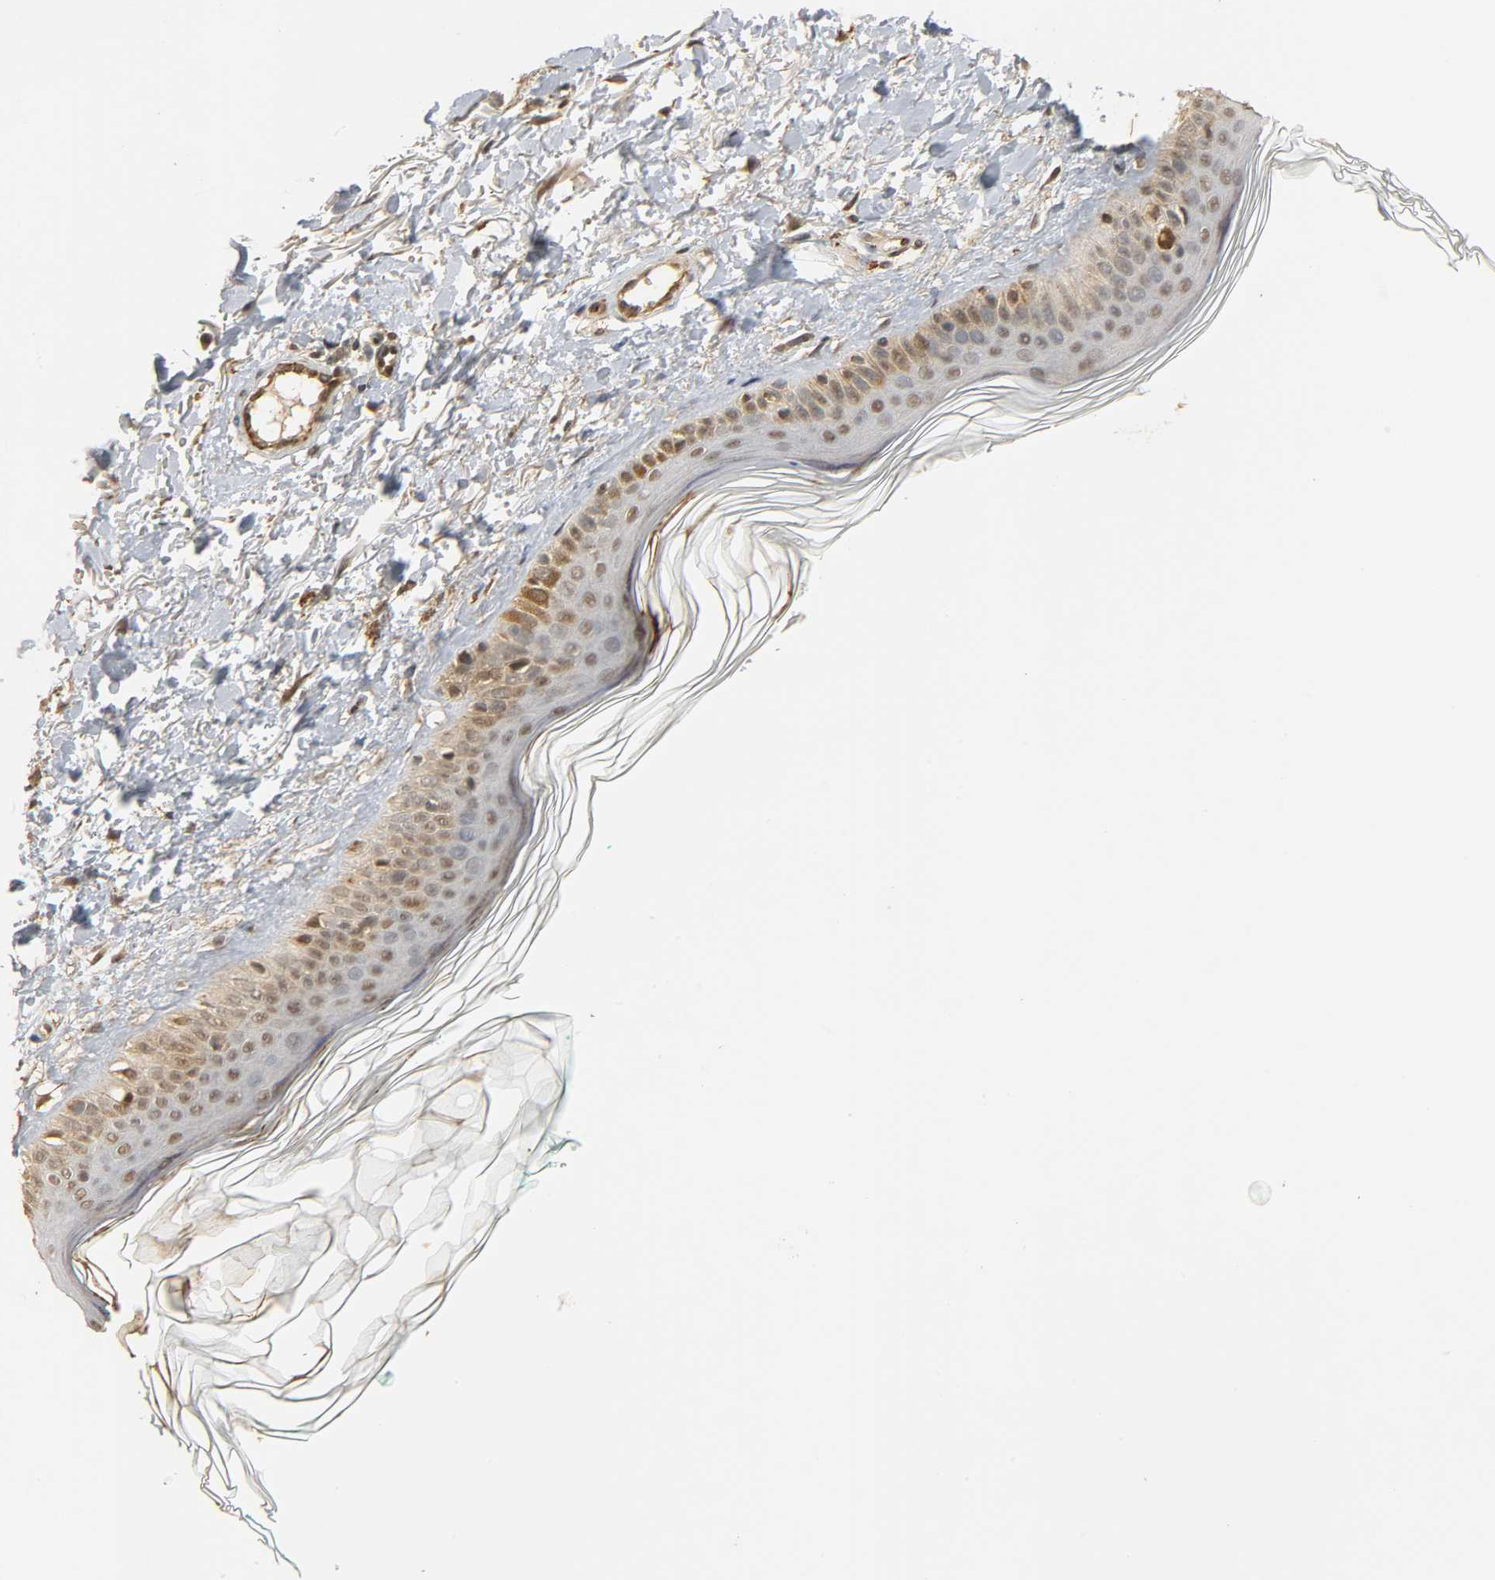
{"staining": {"intensity": "moderate", "quantity": ">75%", "location": "nuclear"}, "tissue": "skin", "cell_type": "Fibroblasts", "image_type": "normal", "snomed": [{"axis": "morphology", "description": "Normal tissue, NOS"}, {"axis": "topography", "description": "Skin"}], "caption": "Benign skin was stained to show a protein in brown. There is medium levels of moderate nuclear expression in about >75% of fibroblasts. (IHC, brightfield microscopy, high magnification).", "gene": "ZFPM2", "patient": {"sex": "male", "age": 71}}